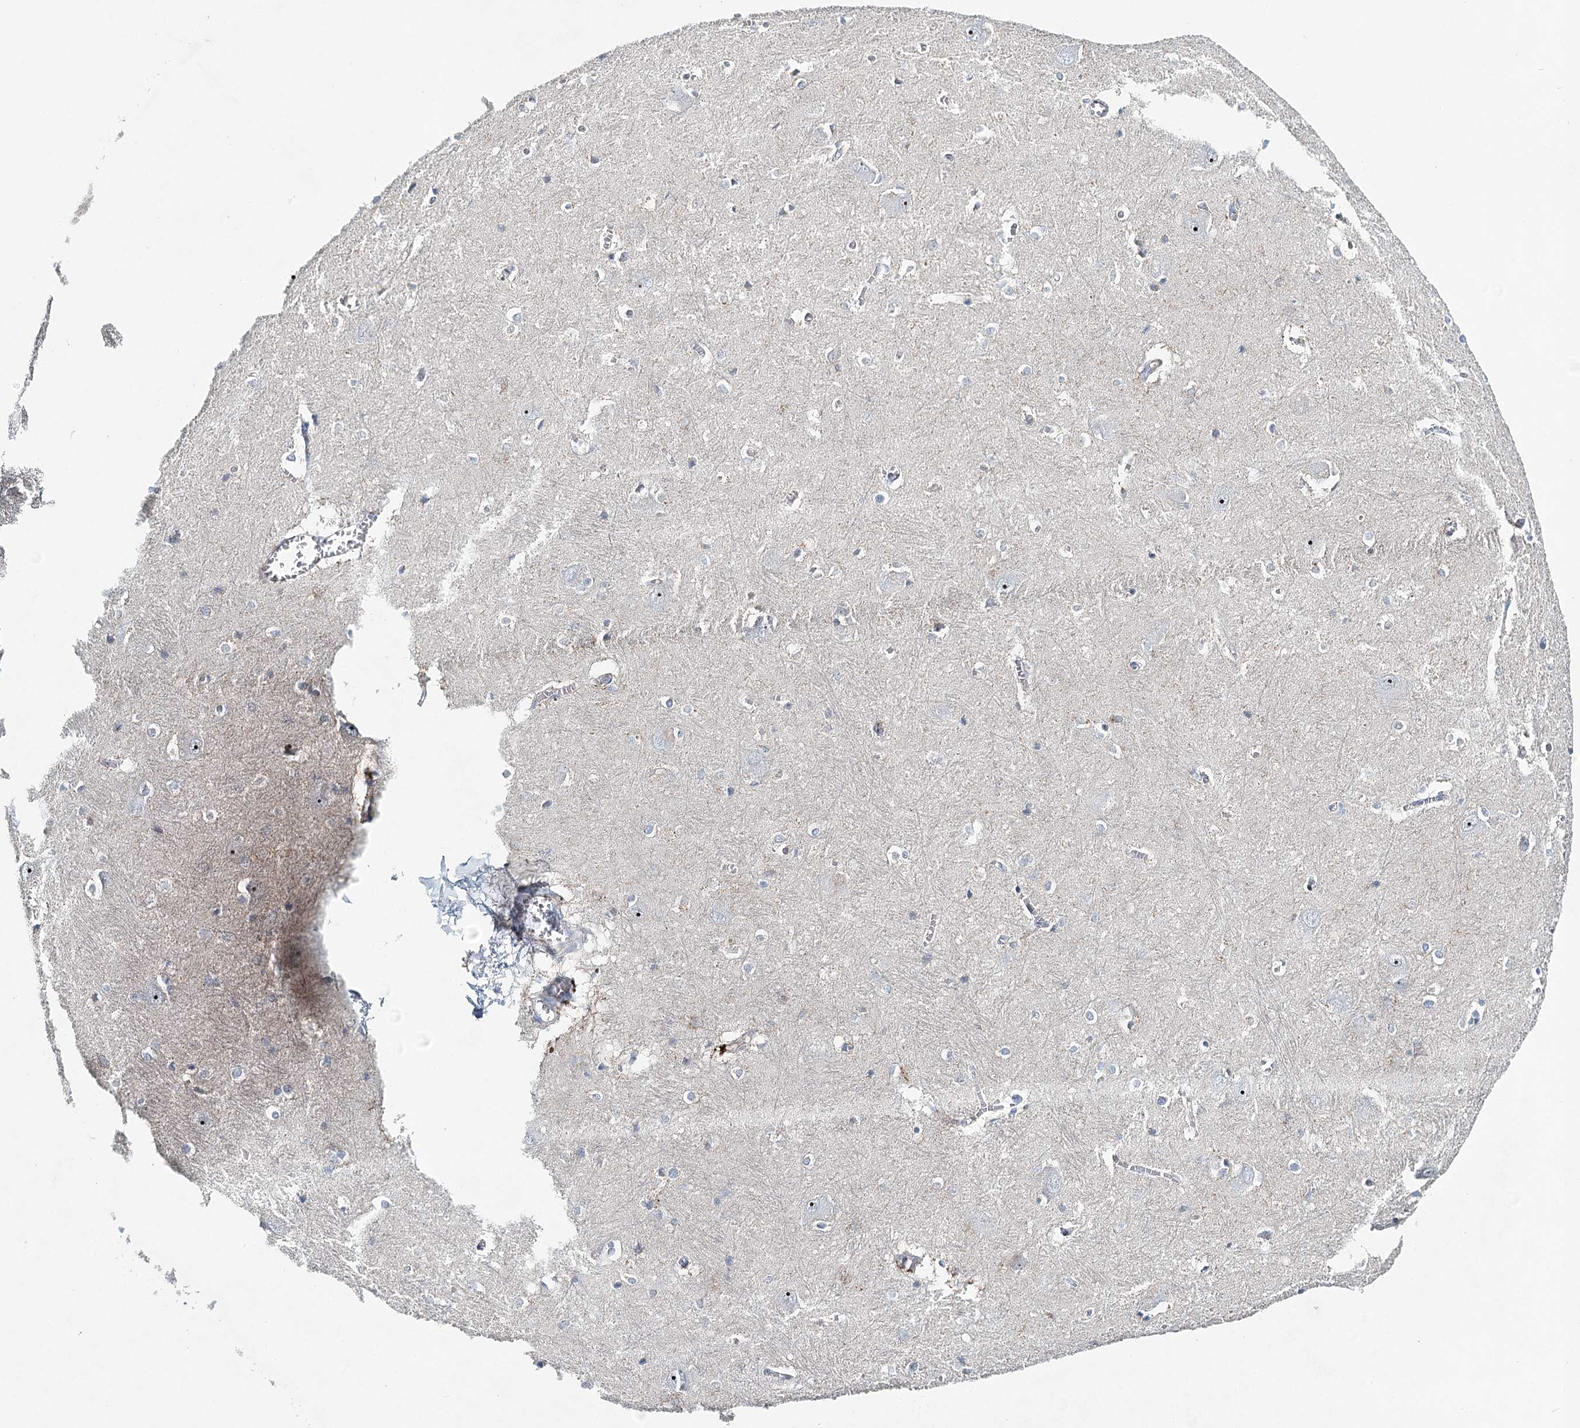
{"staining": {"intensity": "negative", "quantity": "none", "location": "none"}, "tissue": "caudate", "cell_type": "Glial cells", "image_type": "normal", "snomed": [{"axis": "morphology", "description": "Normal tissue, NOS"}, {"axis": "topography", "description": "Lateral ventricle wall"}], "caption": "Immunohistochemistry of unremarkable human caudate shows no positivity in glial cells.", "gene": "RBM43", "patient": {"sex": "male", "age": 37}}